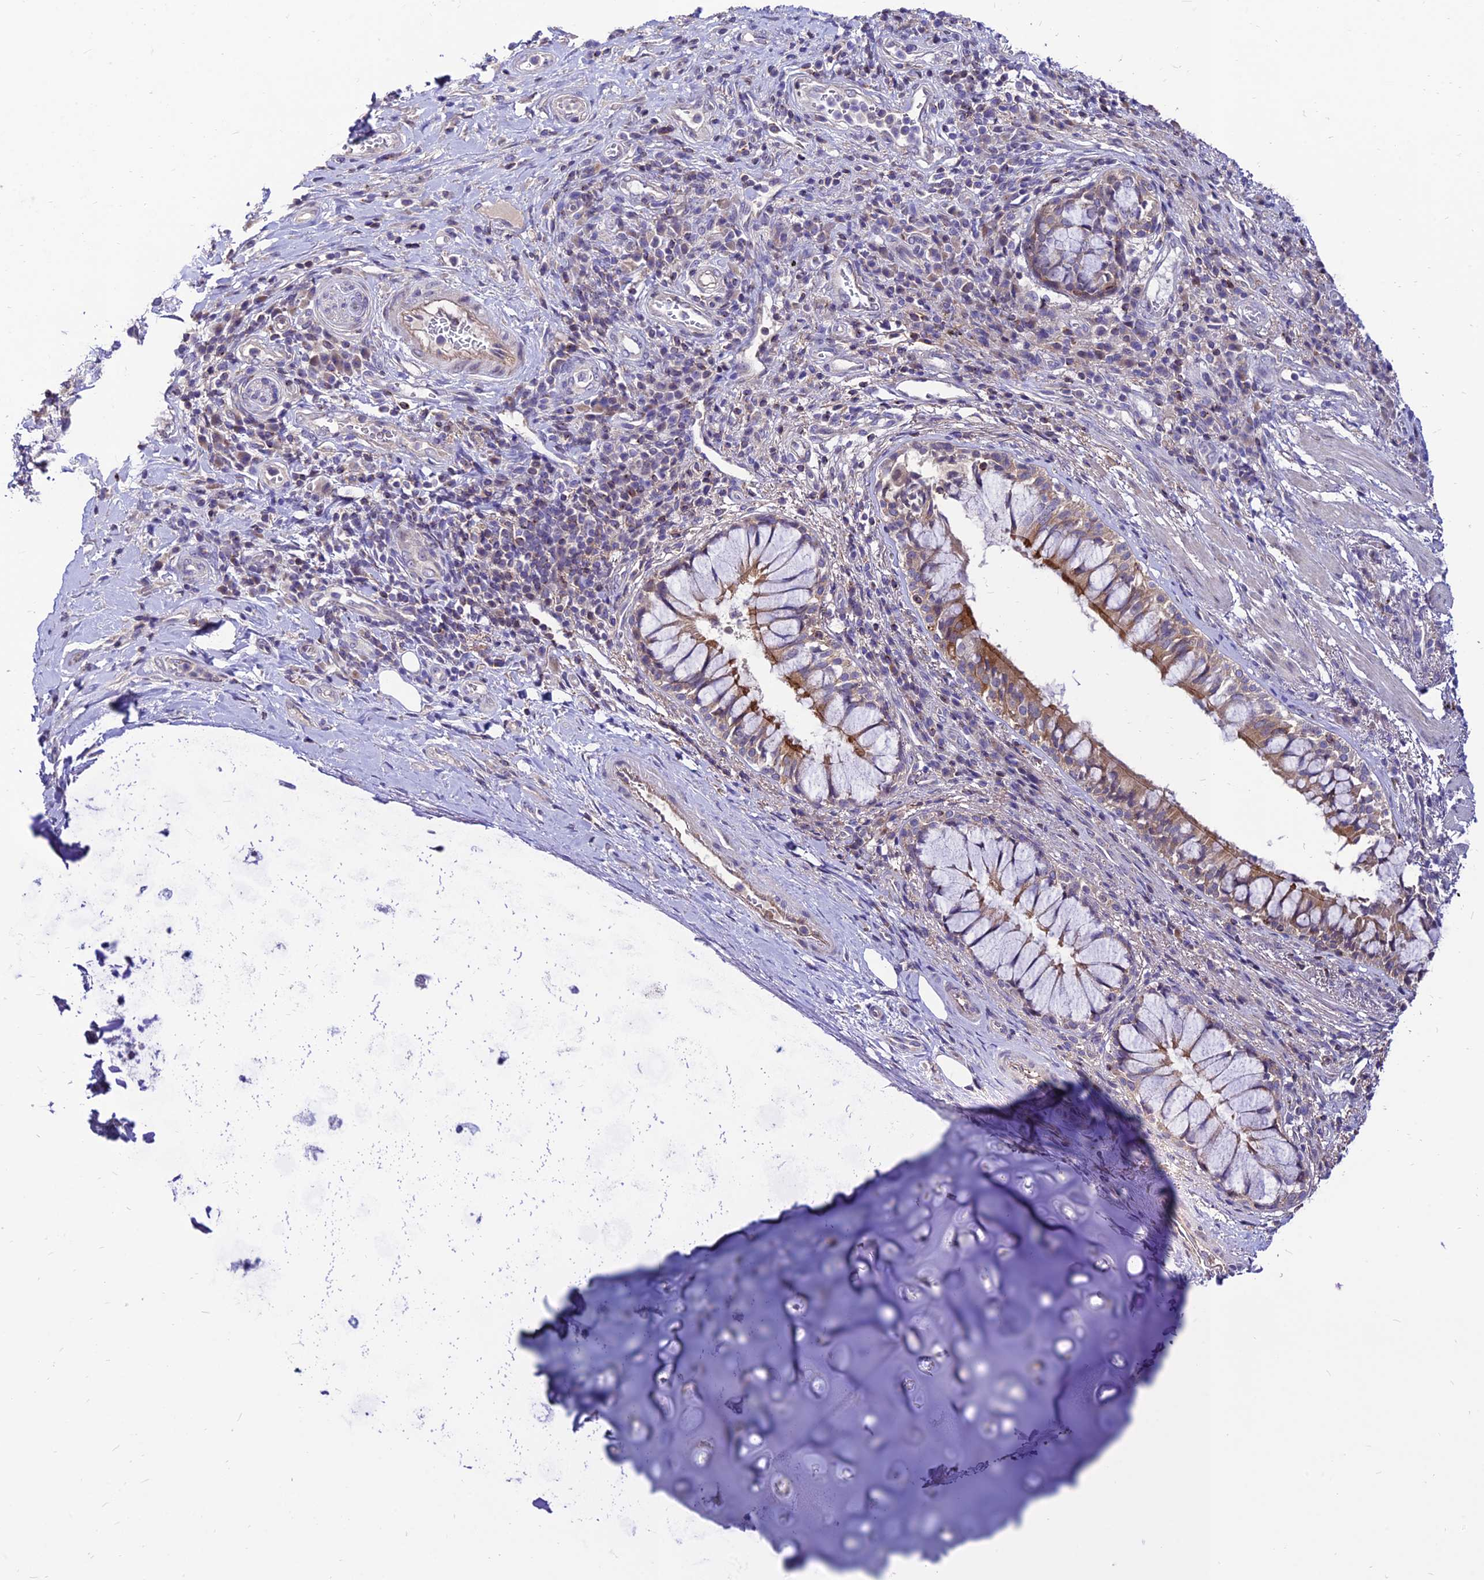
{"staining": {"intensity": "negative", "quantity": "none", "location": "none"}, "tissue": "adipose tissue", "cell_type": "Adipocytes", "image_type": "normal", "snomed": [{"axis": "morphology", "description": "Normal tissue, NOS"}, {"axis": "morphology", "description": "Squamous cell carcinoma, NOS"}, {"axis": "topography", "description": "Bronchus"}, {"axis": "topography", "description": "Lung"}], "caption": "IHC photomicrograph of normal human adipose tissue stained for a protein (brown), which demonstrates no expression in adipocytes. (IHC, brightfield microscopy, high magnification).", "gene": "C6orf132", "patient": {"sex": "male", "age": 64}}